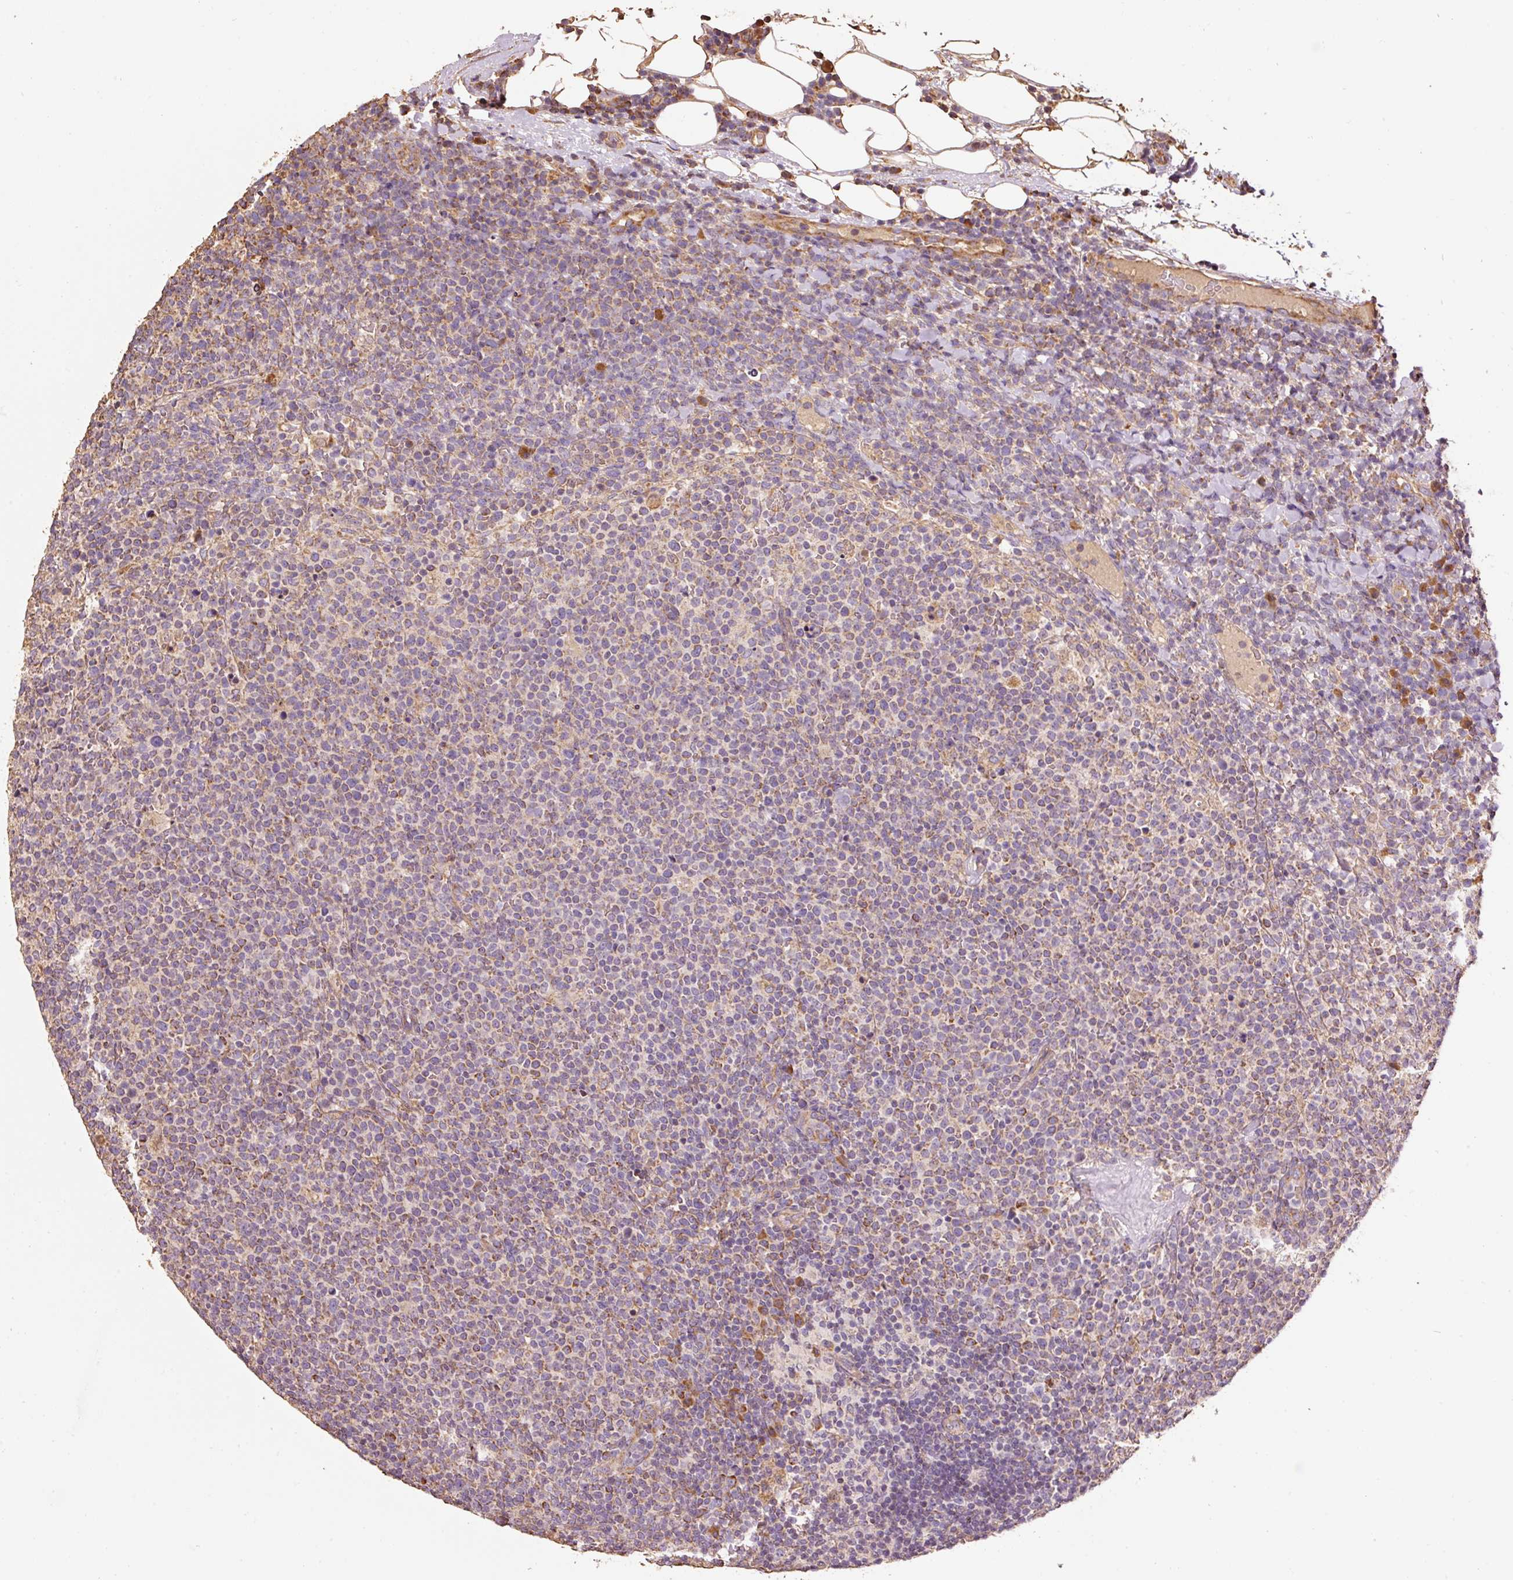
{"staining": {"intensity": "moderate", "quantity": ">75%", "location": "cytoplasmic/membranous"}, "tissue": "lymphoma", "cell_type": "Tumor cells", "image_type": "cancer", "snomed": [{"axis": "morphology", "description": "Malignant lymphoma, non-Hodgkin's type, High grade"}, {"axis": "topography", "description": "Lymph node"}], "caption": "This is a micrograph of IHC staining of lymphoma, which shows moderate staining in the cytoplasmic/membranous of tumor cells.", "gene": "EFHC1", "patient": {"sex": "male", "age": 61}}